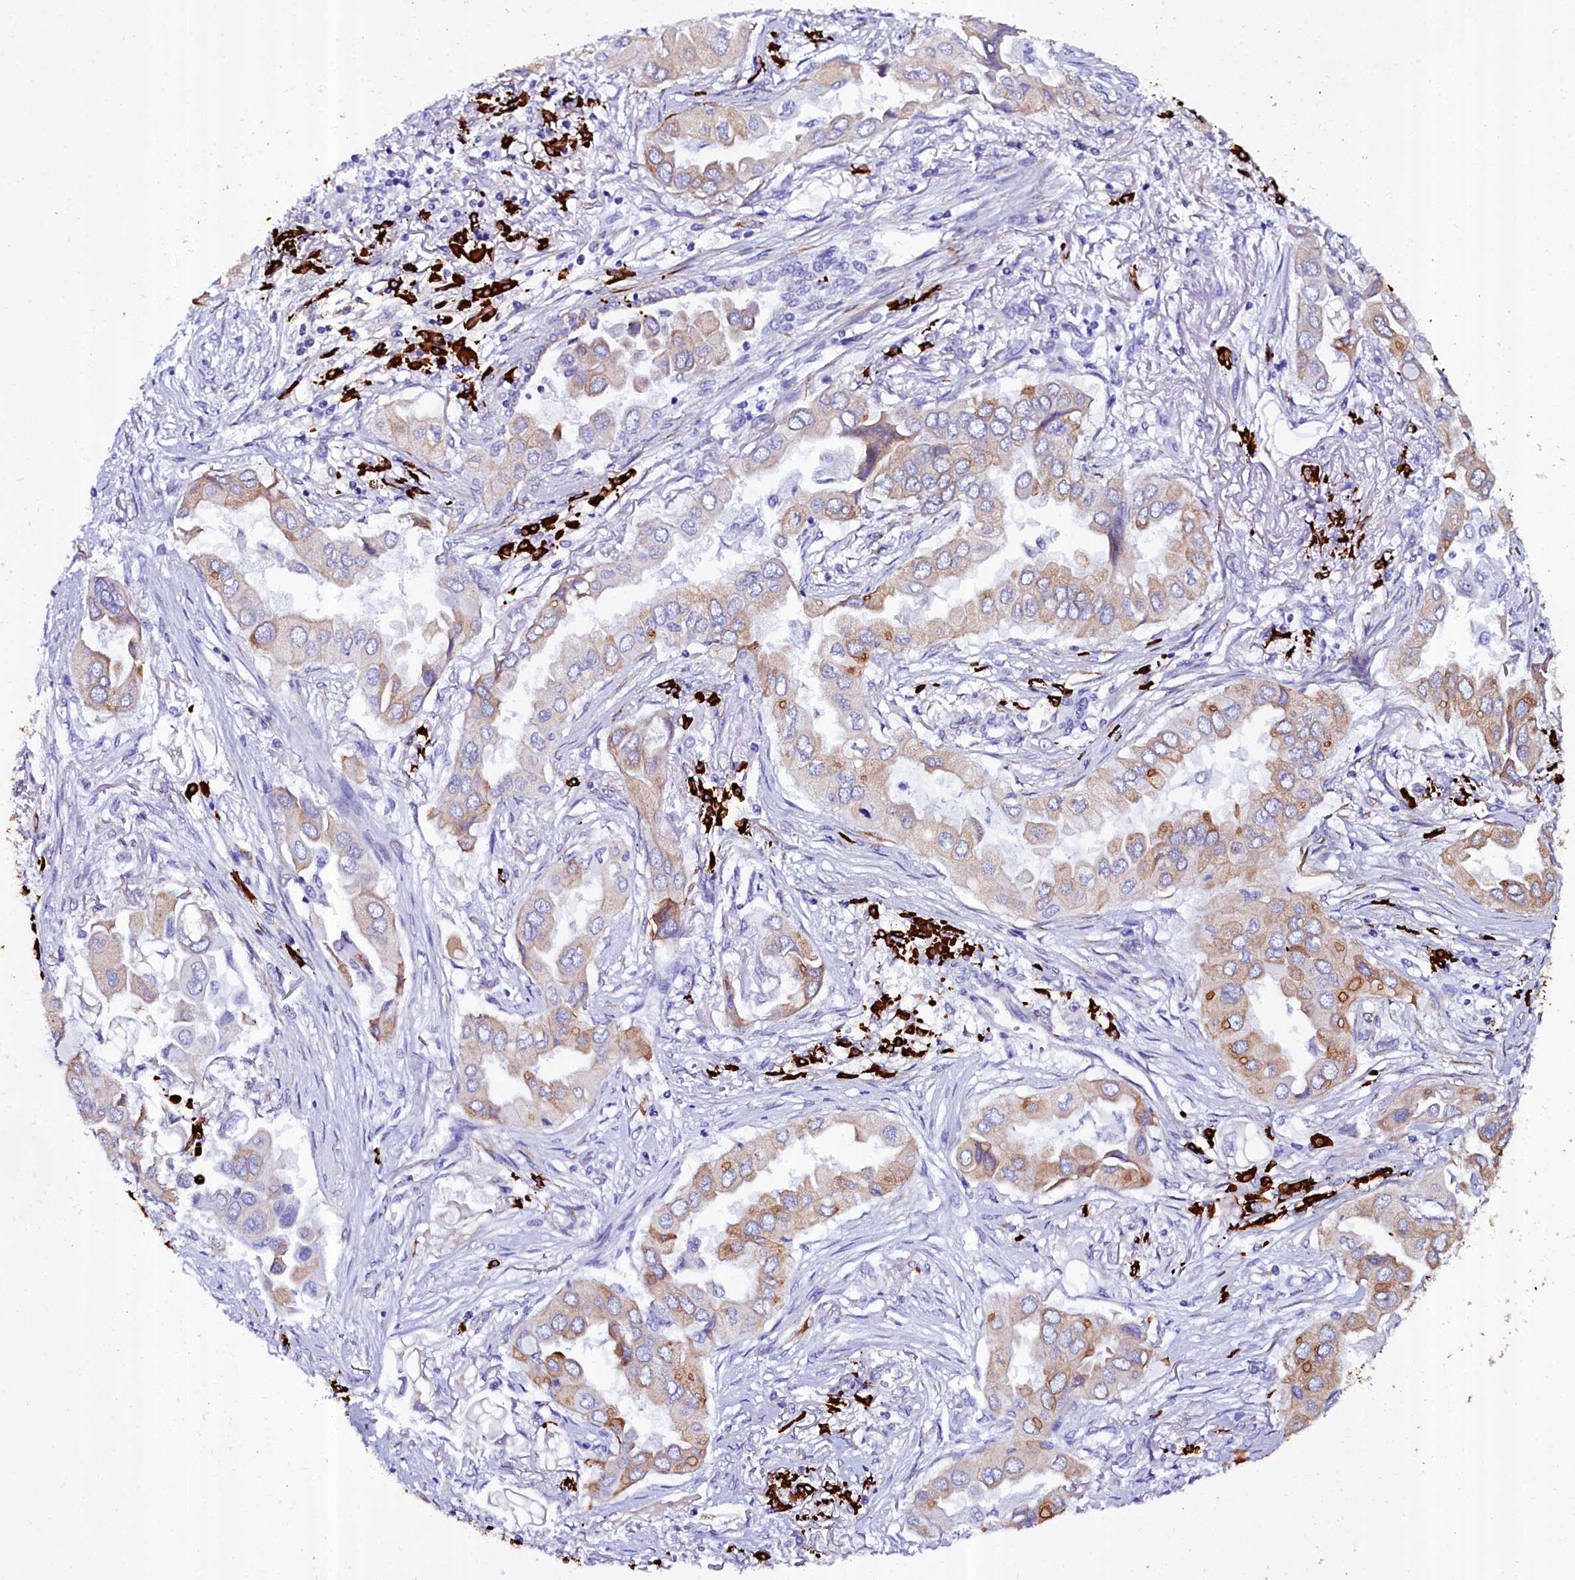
{"staining": {"intensity": "moderate", "quantity": "25%-75%", "location": "cytoplasmic/membranous"}, "tissue": "lung cancer", "cell_type": "Tumor cells", "image_type": "cancer", "snomed": [{"axis": "morphology", "description": "Adenocarcinoma, NOS"}, {"axis": "topography", "description": "Lung"}], "caption": "Immunohistochemistry (IHC) of human lung adenocarcinoma displays medium levels of moderate cytoplasmic/membranous positivity in about 25%-75% of tumor cells. (Brightfield microscopy of DAB IHC at high magnification).", "gene": "TXNDC5", "patient": {"sex": "female", "age": 76}}